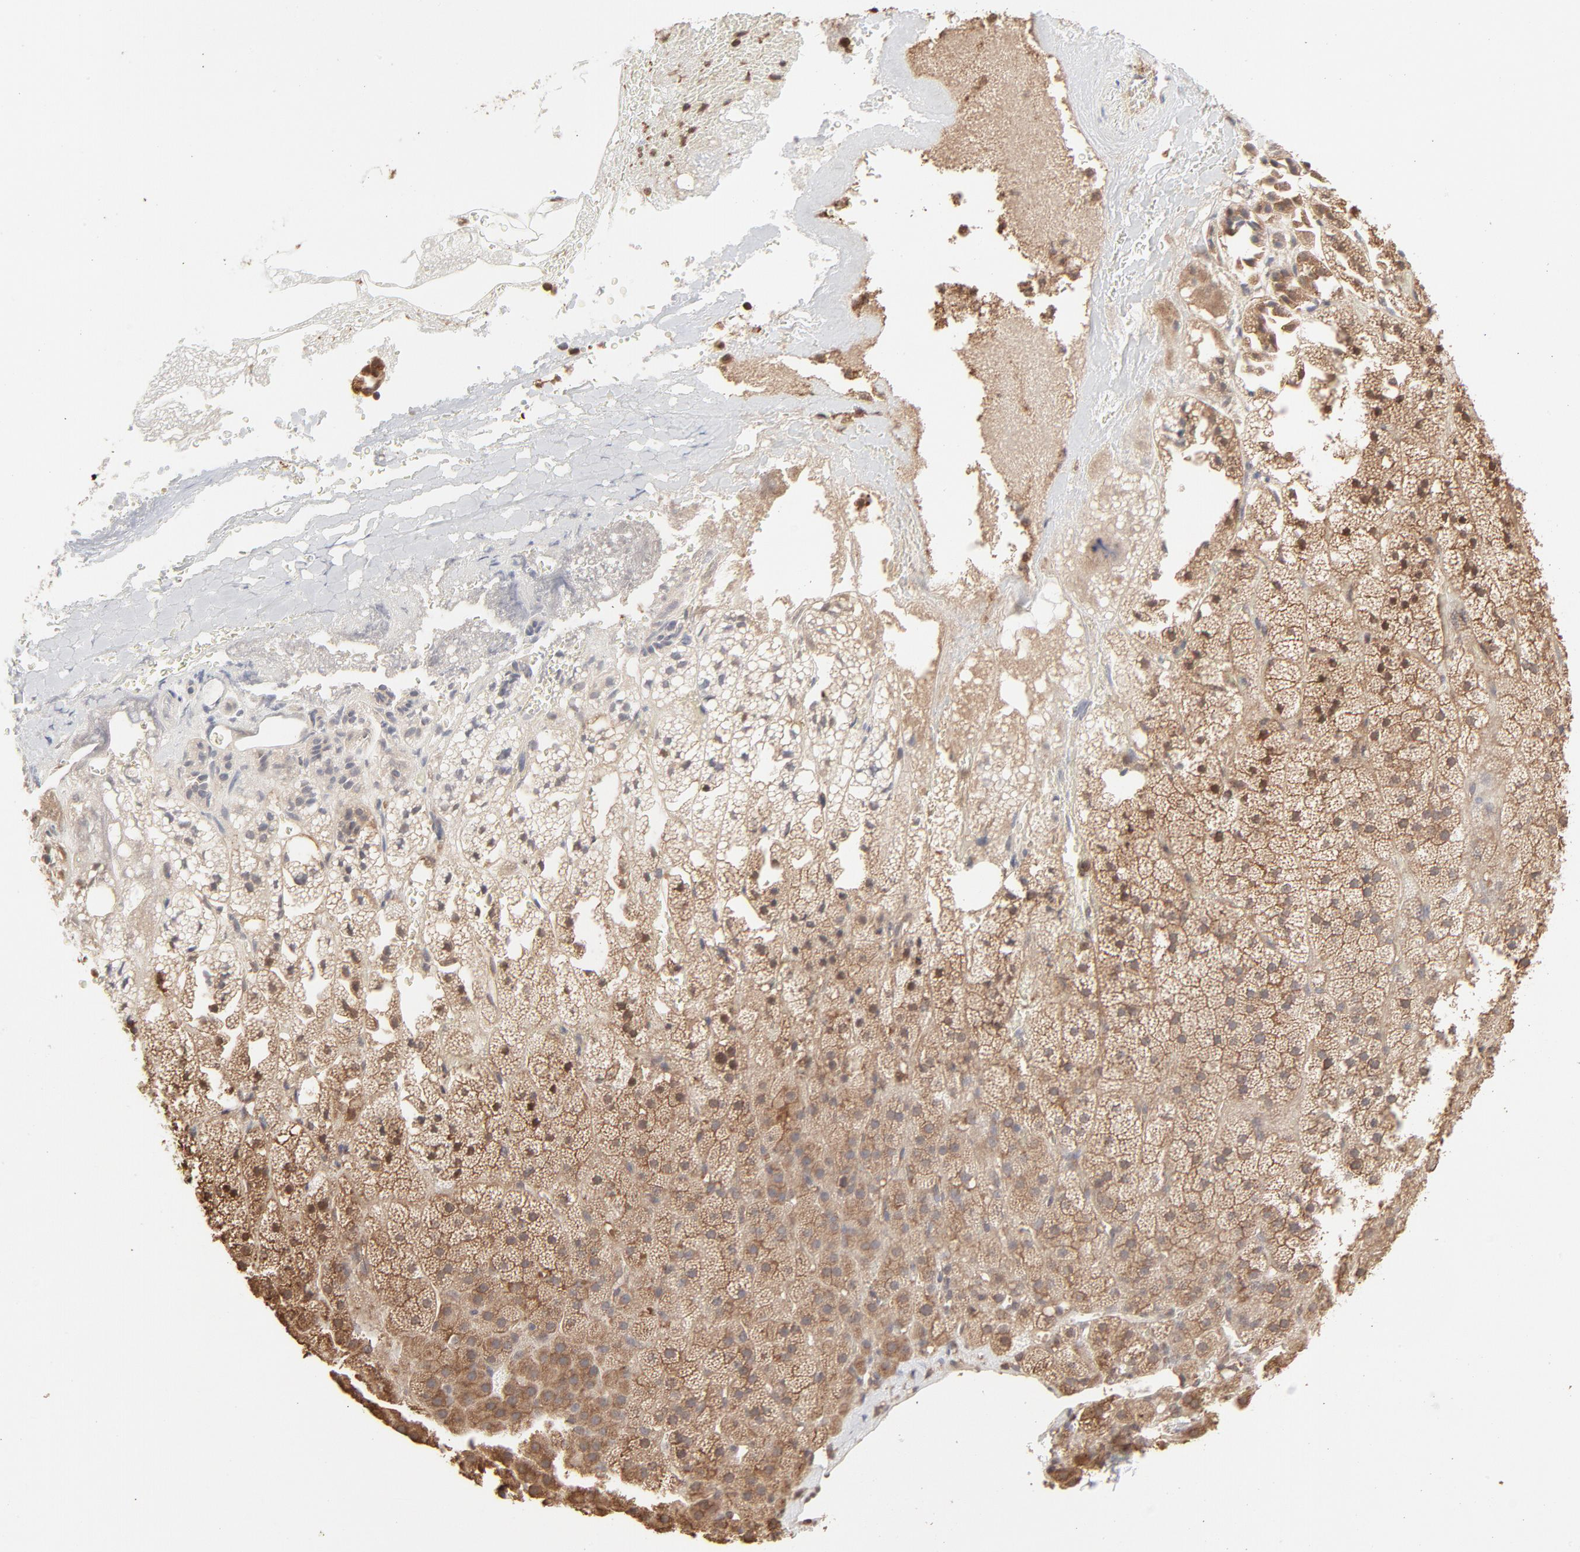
{"staining": {"intensity": "moderate", "quantity": ">75%", "location": "cytoplasmic/membranous"}, "tissue": "adrenal gland", "cell_type": "Glandular cells", "image_type": "normal", "snomed": [{"axis": "morphology", "description": "Normal tissue, NOS"}, {"axis": "topography", "description": "Adrenal gland"}], "caption": "A medium amount of moderate cytoplasmic/membranous staining is present in about >75% of glandular cells in benign adrenal gland. (IHC, brightfield microscopy, high magnification).", "gene": "PPP2CA", "patient": {"sex": "male", "age": 35}}